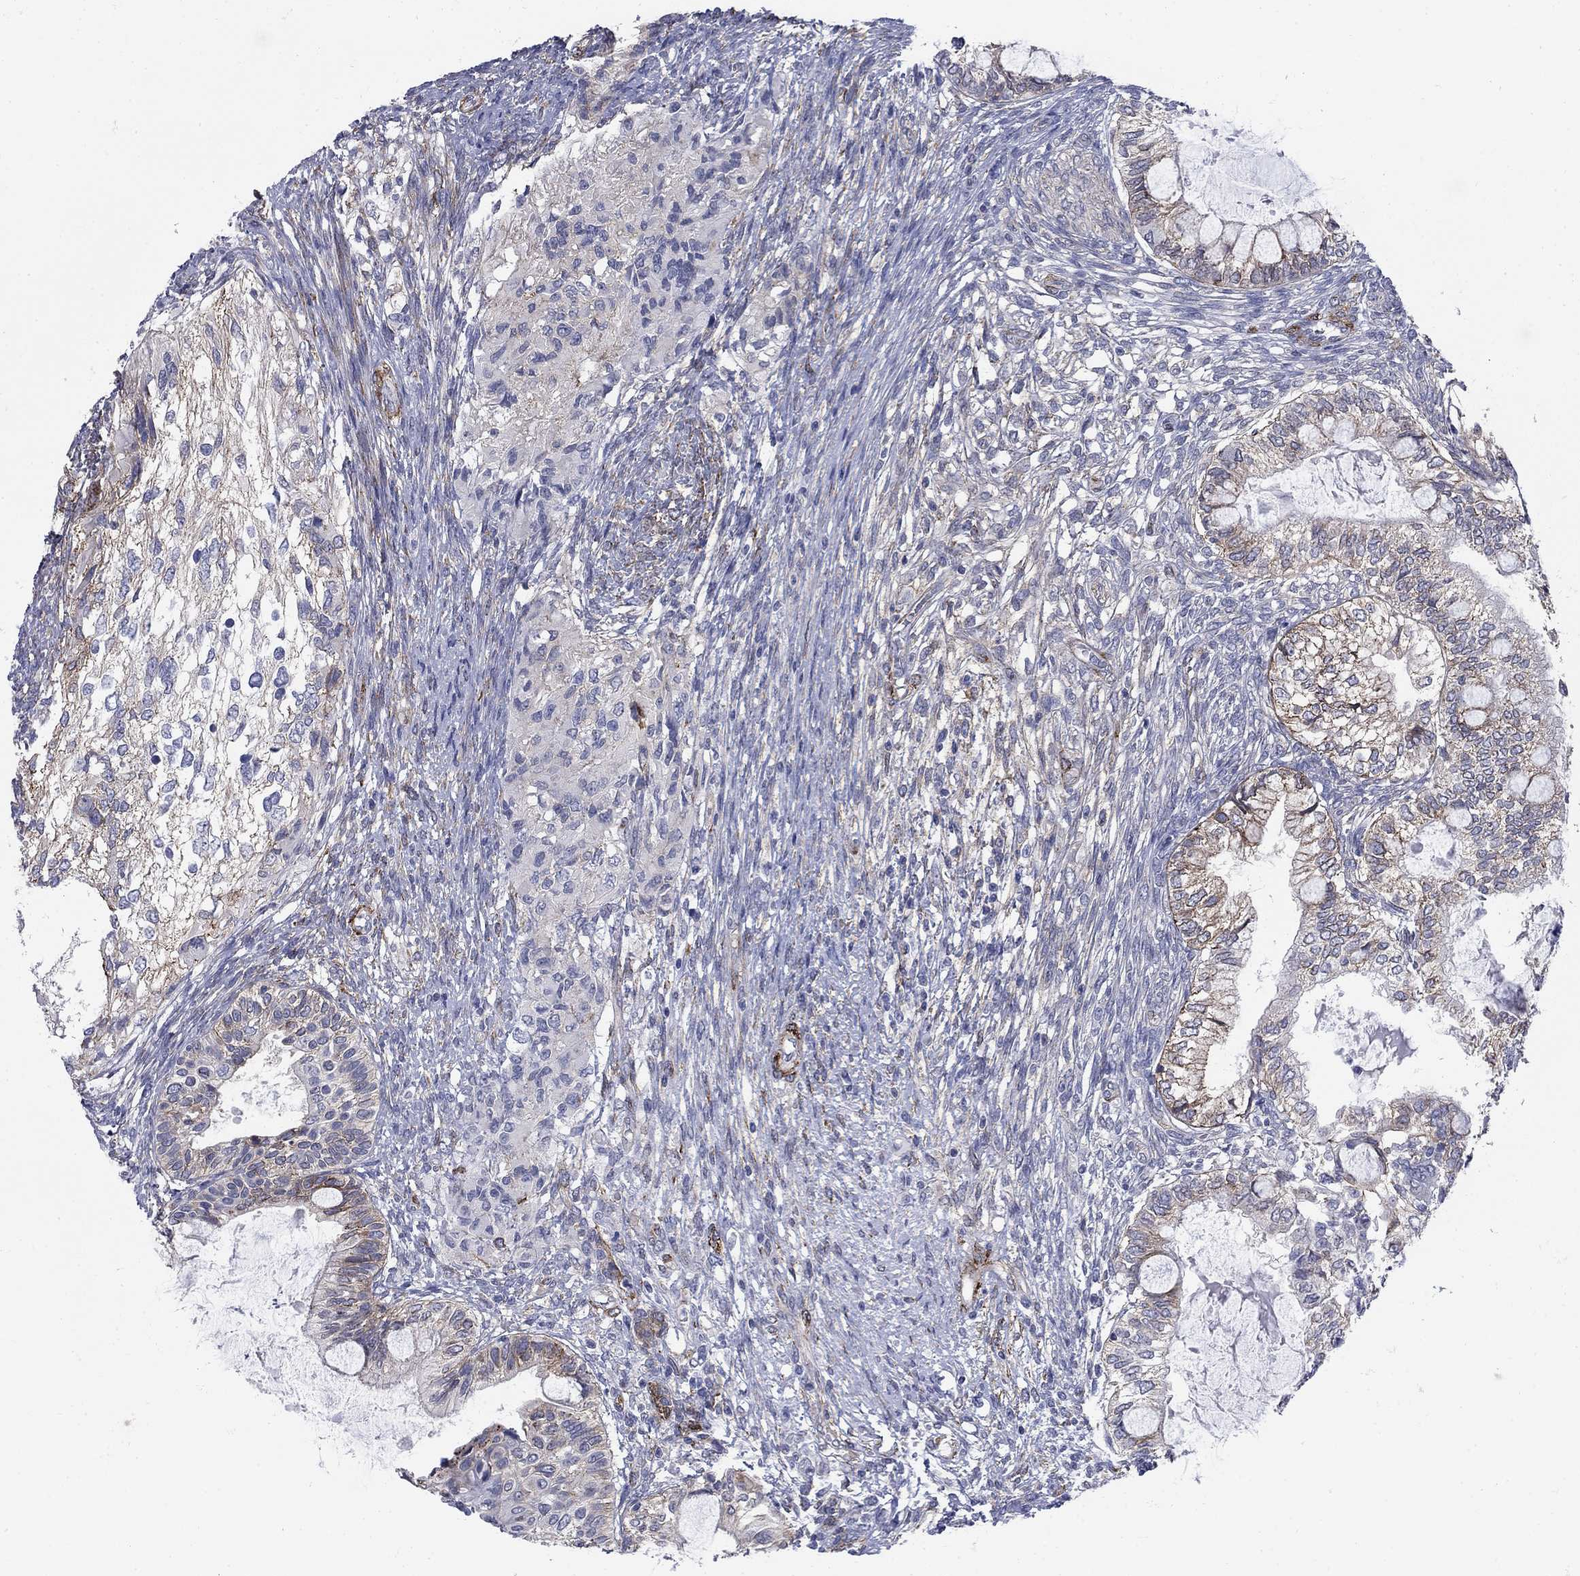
{"staining": {"intensity": "weak", "quantity": "25%-75%", "location": "cytoplasmic/membranous"}, "tissue": "testis cancer", "cell_type": "Tumor cells", "image_type": "cancer", "snomed": [{"axis": "morphology", "description": "Seminoma, NOS"}, {"axis": "morphology", "description": "Carcinoma, Embryonal, NOS"}, {"axis": "topography", "description": "Testis"}], "caption": "Testis cancer (embryonal carcinoma) stained with a brown dye reveals weak cytoplasmic/membranous positive expression in approximately 25%-75% of tumor cells.", "gene": "SEPTIN8", "patient": {"sex": "male", "age": 41}}